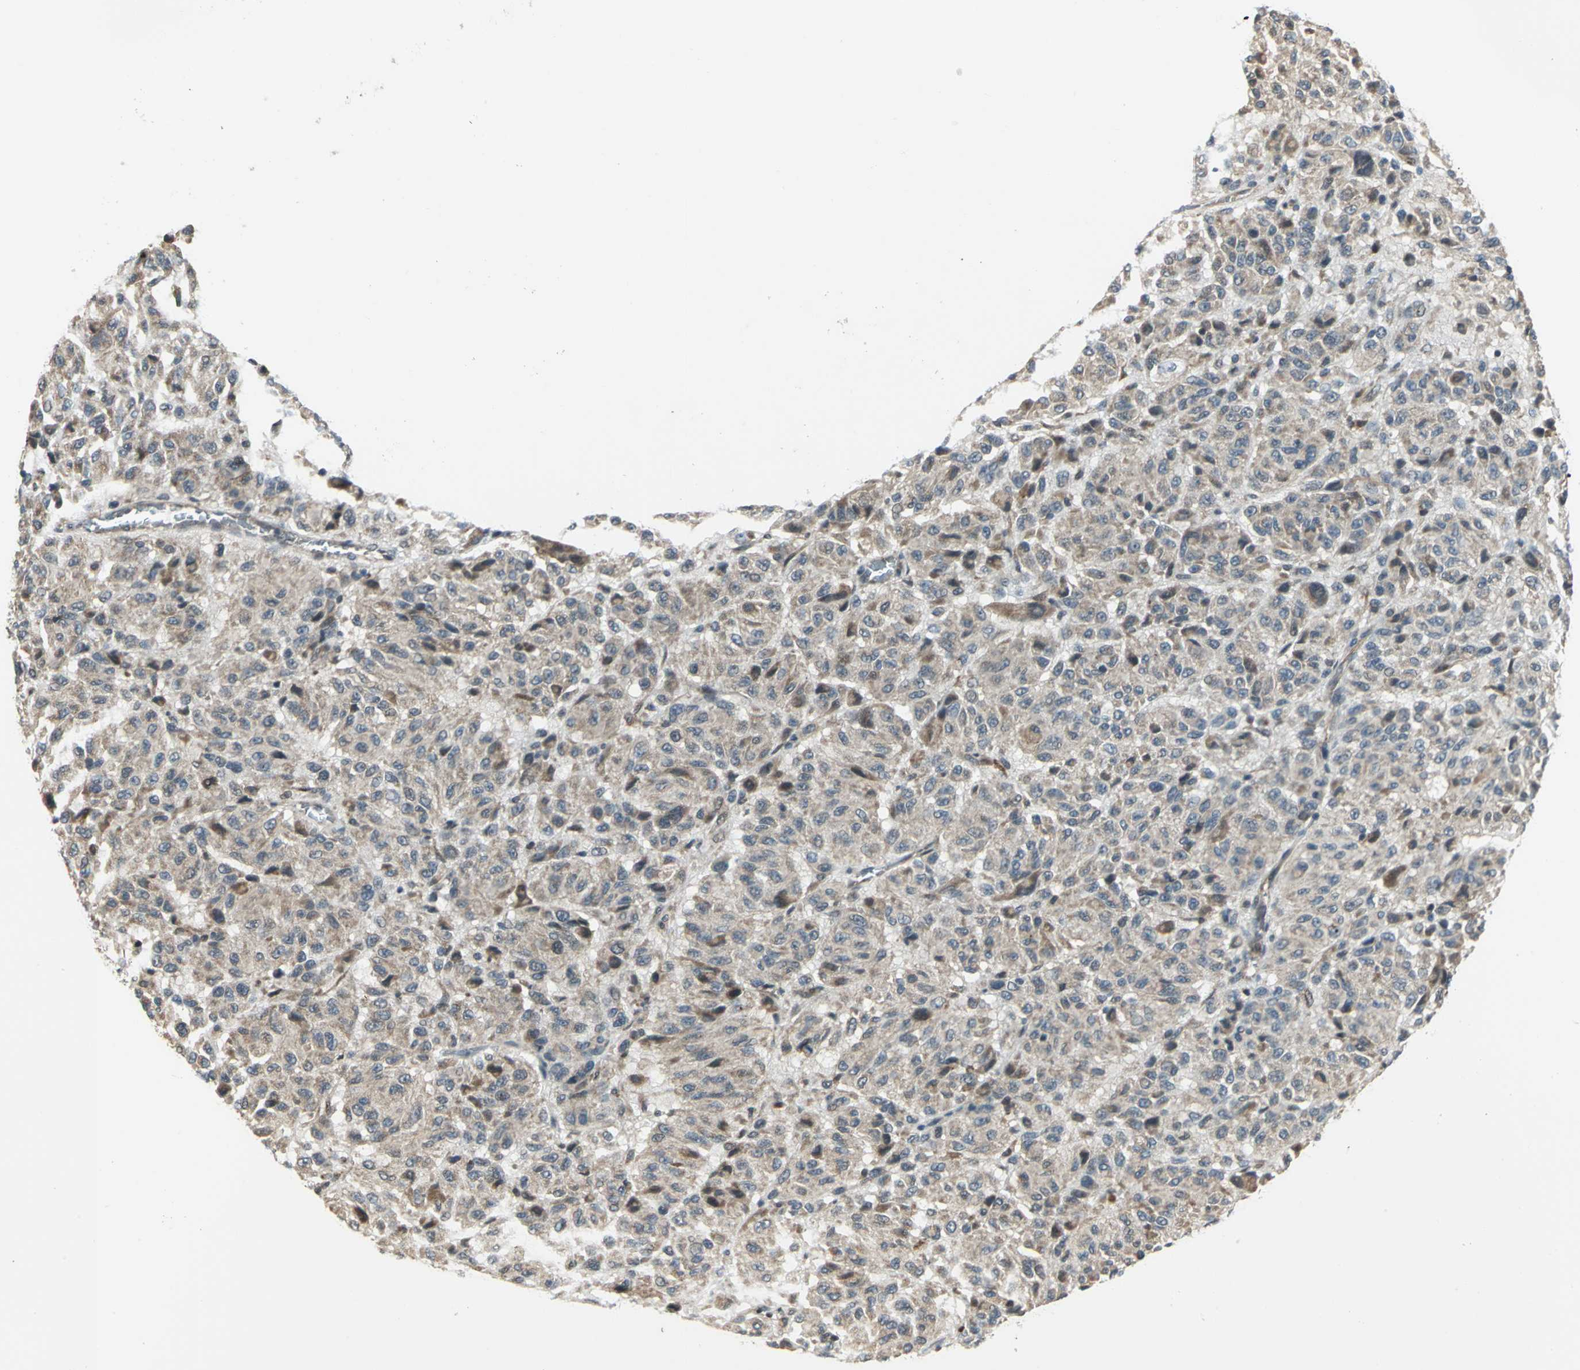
{"staining": {"intensity": "weak", "quantity": ">75%", "location": "cytoplasmic/membranous"}, "tissue": "melanoma", "cell_type": "Tumor cells", "image_type": "cancer", "snomed": [{"axis": "morphology", "description": "Malignant melanoma, Metastatic site"}, {"axis": "topography", "description": "Lung"}], "caption": "There is low levels of weak cytoplasmic/membranous staining in tumor cells of melanoma, as demonstrated by immunohistochemical staining (brown color).", "gene": "PLAGL2", "patient": {"sex": "male", "age": 64}}